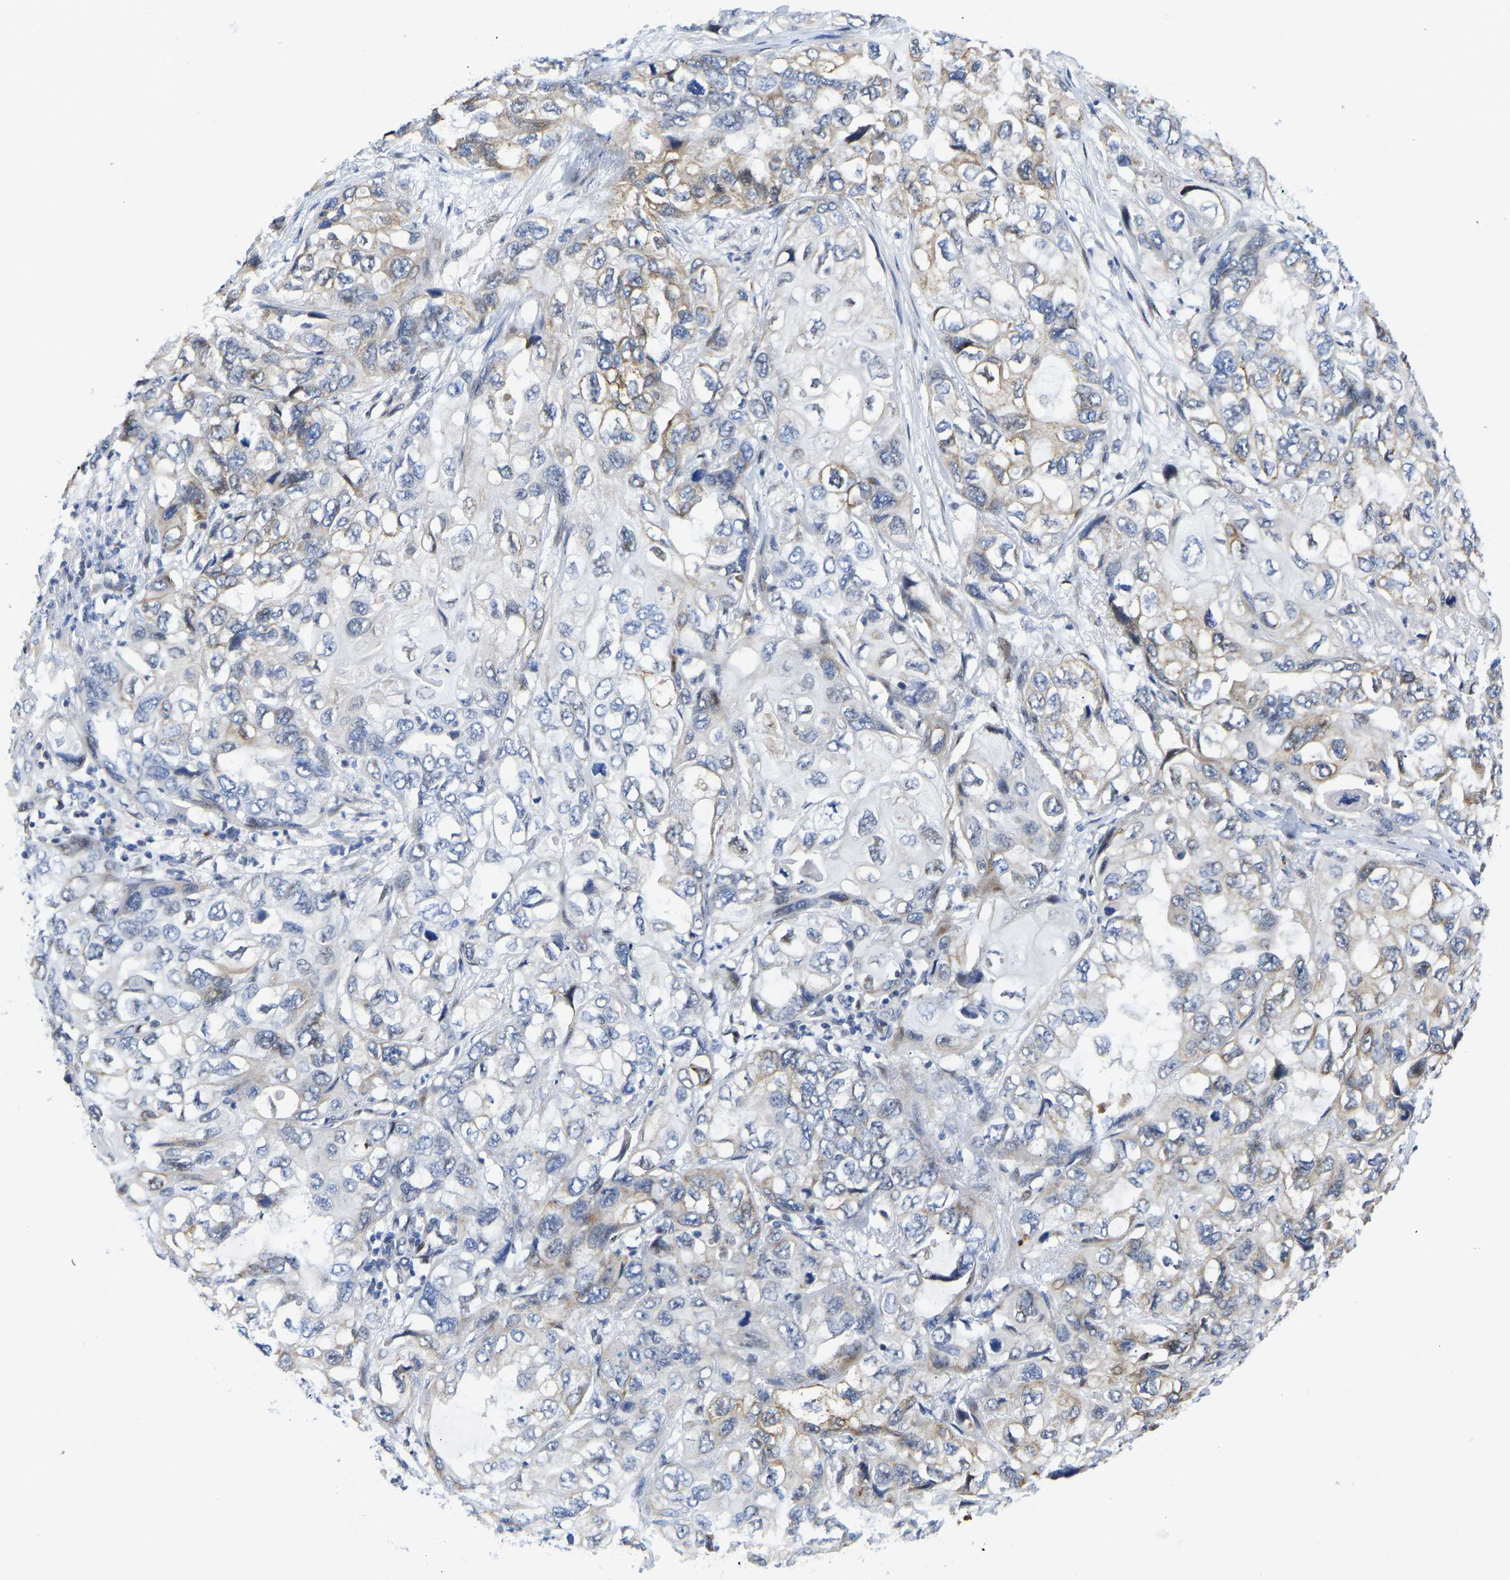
{"staining": {"intensity": "moderate", "quantity": "25%-75%", "location": "cytoplasmic/membranous"}, "tissue": "lung cancer", "cell_type": "Tumor cells", "image_type": "cancer", "snomed": [{"axis": "morphology", "description": "Squamous cell carcinoma, NOS"}, {"axis": "topography", "description": "Lung"}], "caption": "Brown immunohistochemical staining in human lung cancer (squamous cell carcinoma) demonstrates moderate cytoplasmic/membranous positivity in approximately 25%-75% of tumor cells.", "gene": "HDAC5", "patient": {"sex": "female", "age": 73}}